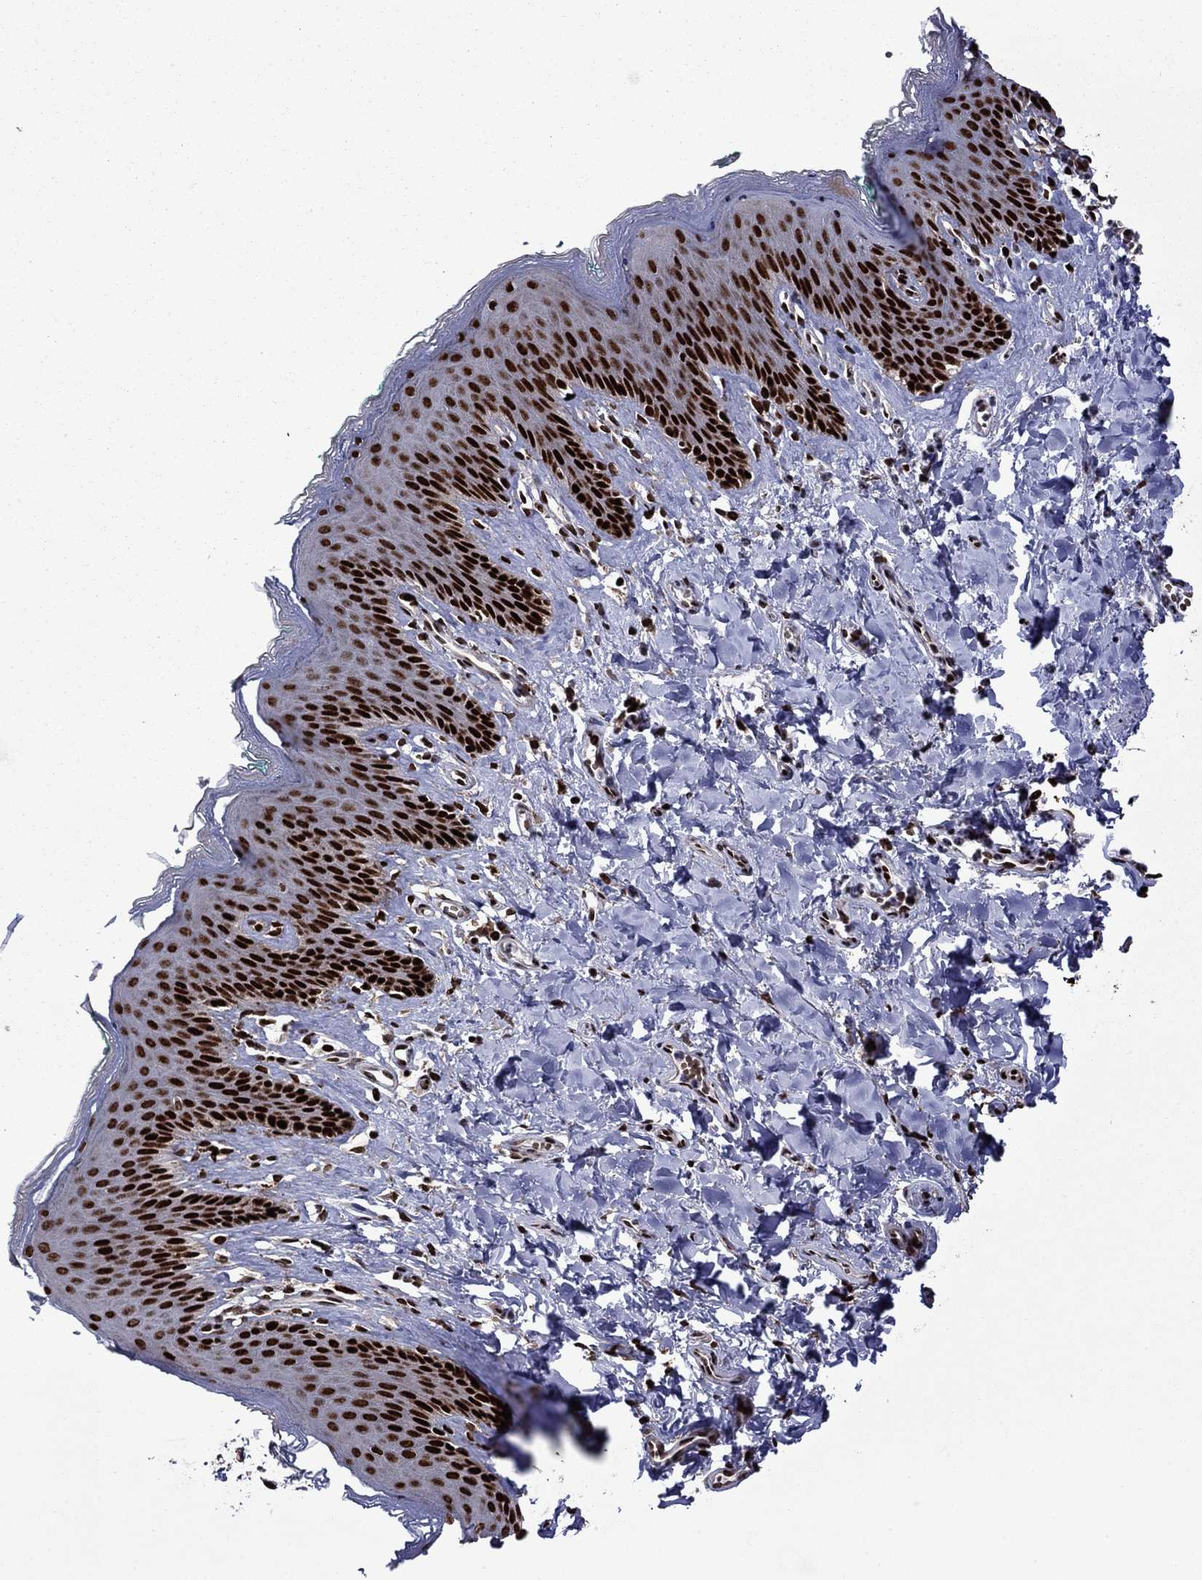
{"staining": {"intensity": "strong", "quantity": ">75%", "location": "nuclear"}, "tissue": "skin", "cell_type": "Epidermal cells", "image_type": "normal", "snomed": [{"axis": "morphology", "description": "Normal tissue, NOS"}, {"axis": "topography", "description": "Vulva"}], "caption": "Epidermal cells display strong nuclear staining in about >75% of cells in benign skin. The protein of interest is shown in brown color, while the nuclei are stained blue.", "gene": "LIMK1", "patient": {"sex": "female", "age": 66}}